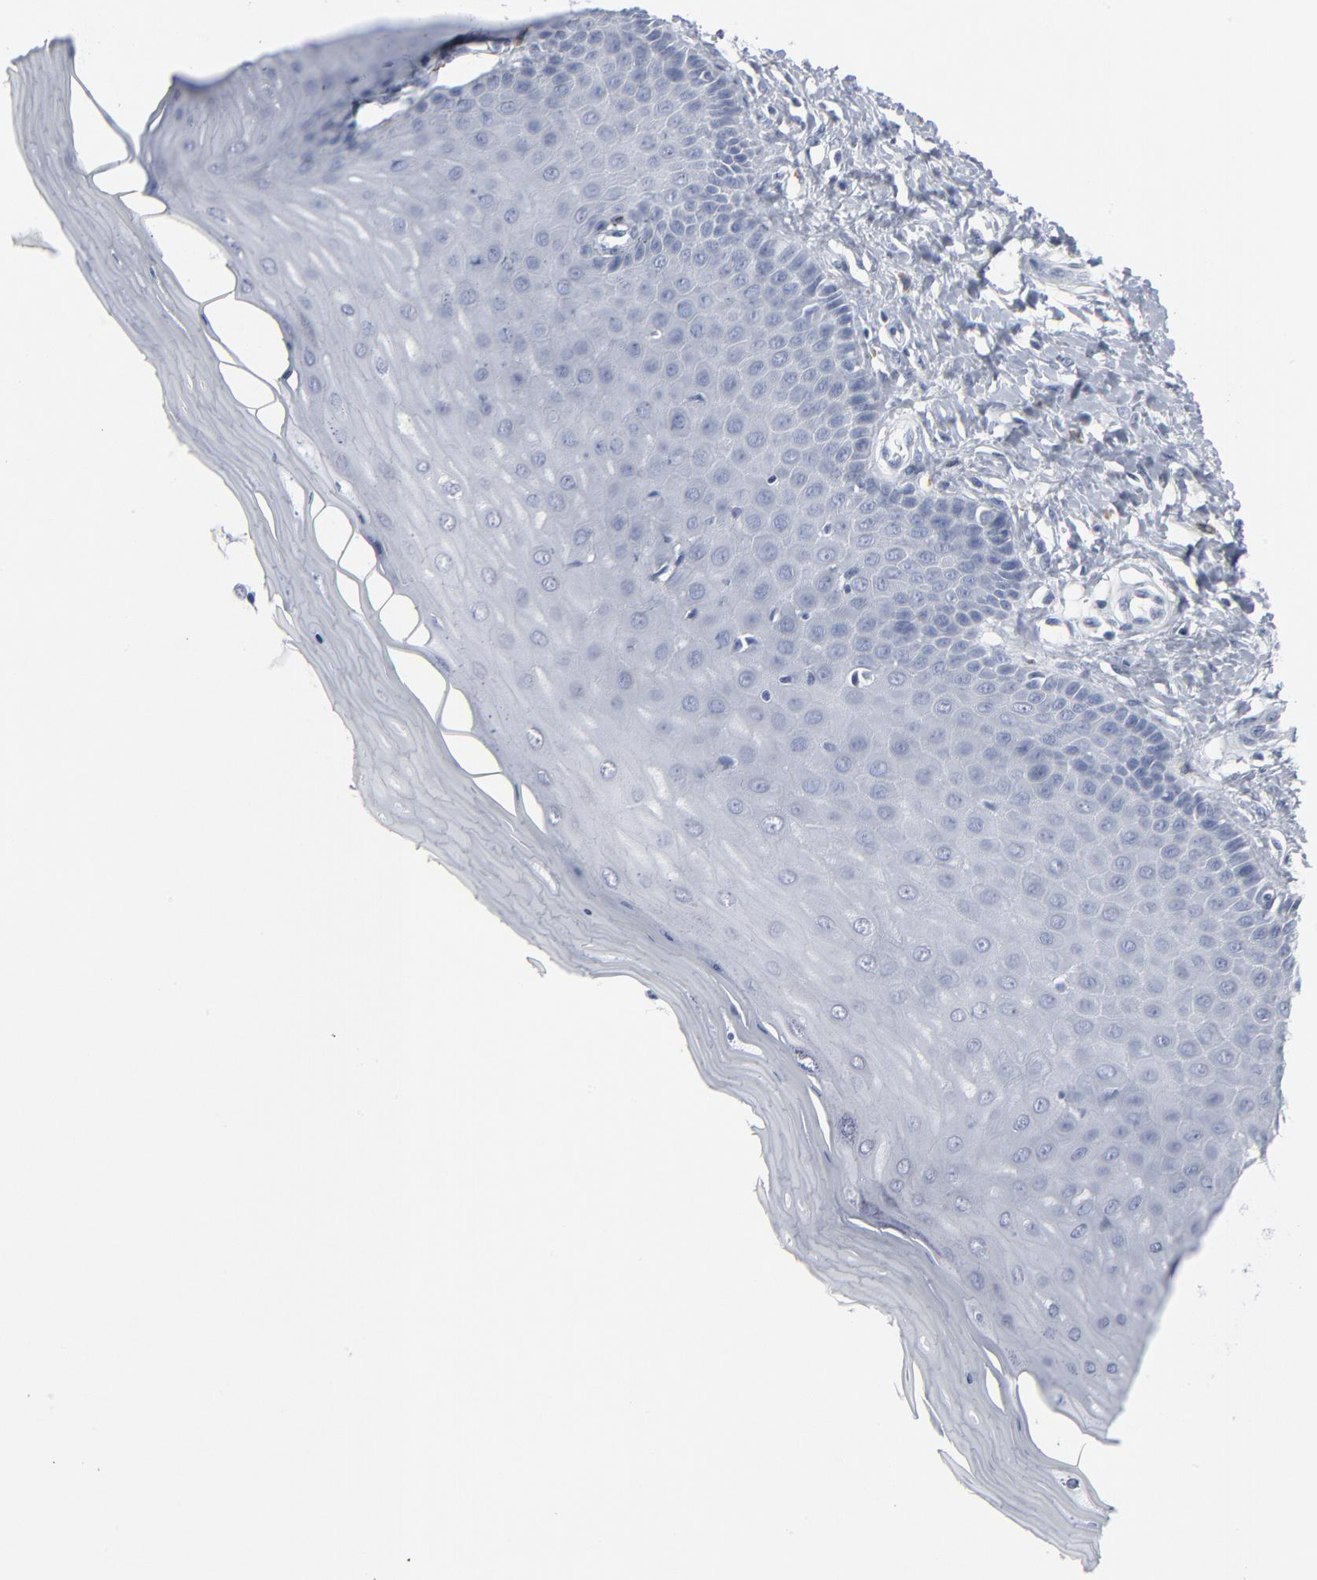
{"staining": {"intensity": "negative", "quantity": "none", "location": "none"}, "tissue": "cervix", "cell_type": "Glandular cells", "image_type": "normal", "snomed": [{"axis": "morphology", "description": "Normal tissue, NOS"}, {"axis": "topography", "description": "Cervix"}], "caption": "Immunohistochemistry micrograph of benign cervix: human cervix stained with DAB displays no significant protein positivity in glandular cells.", "gene": "PAGE1", "patient": {"sex": "female", "age": 55}}